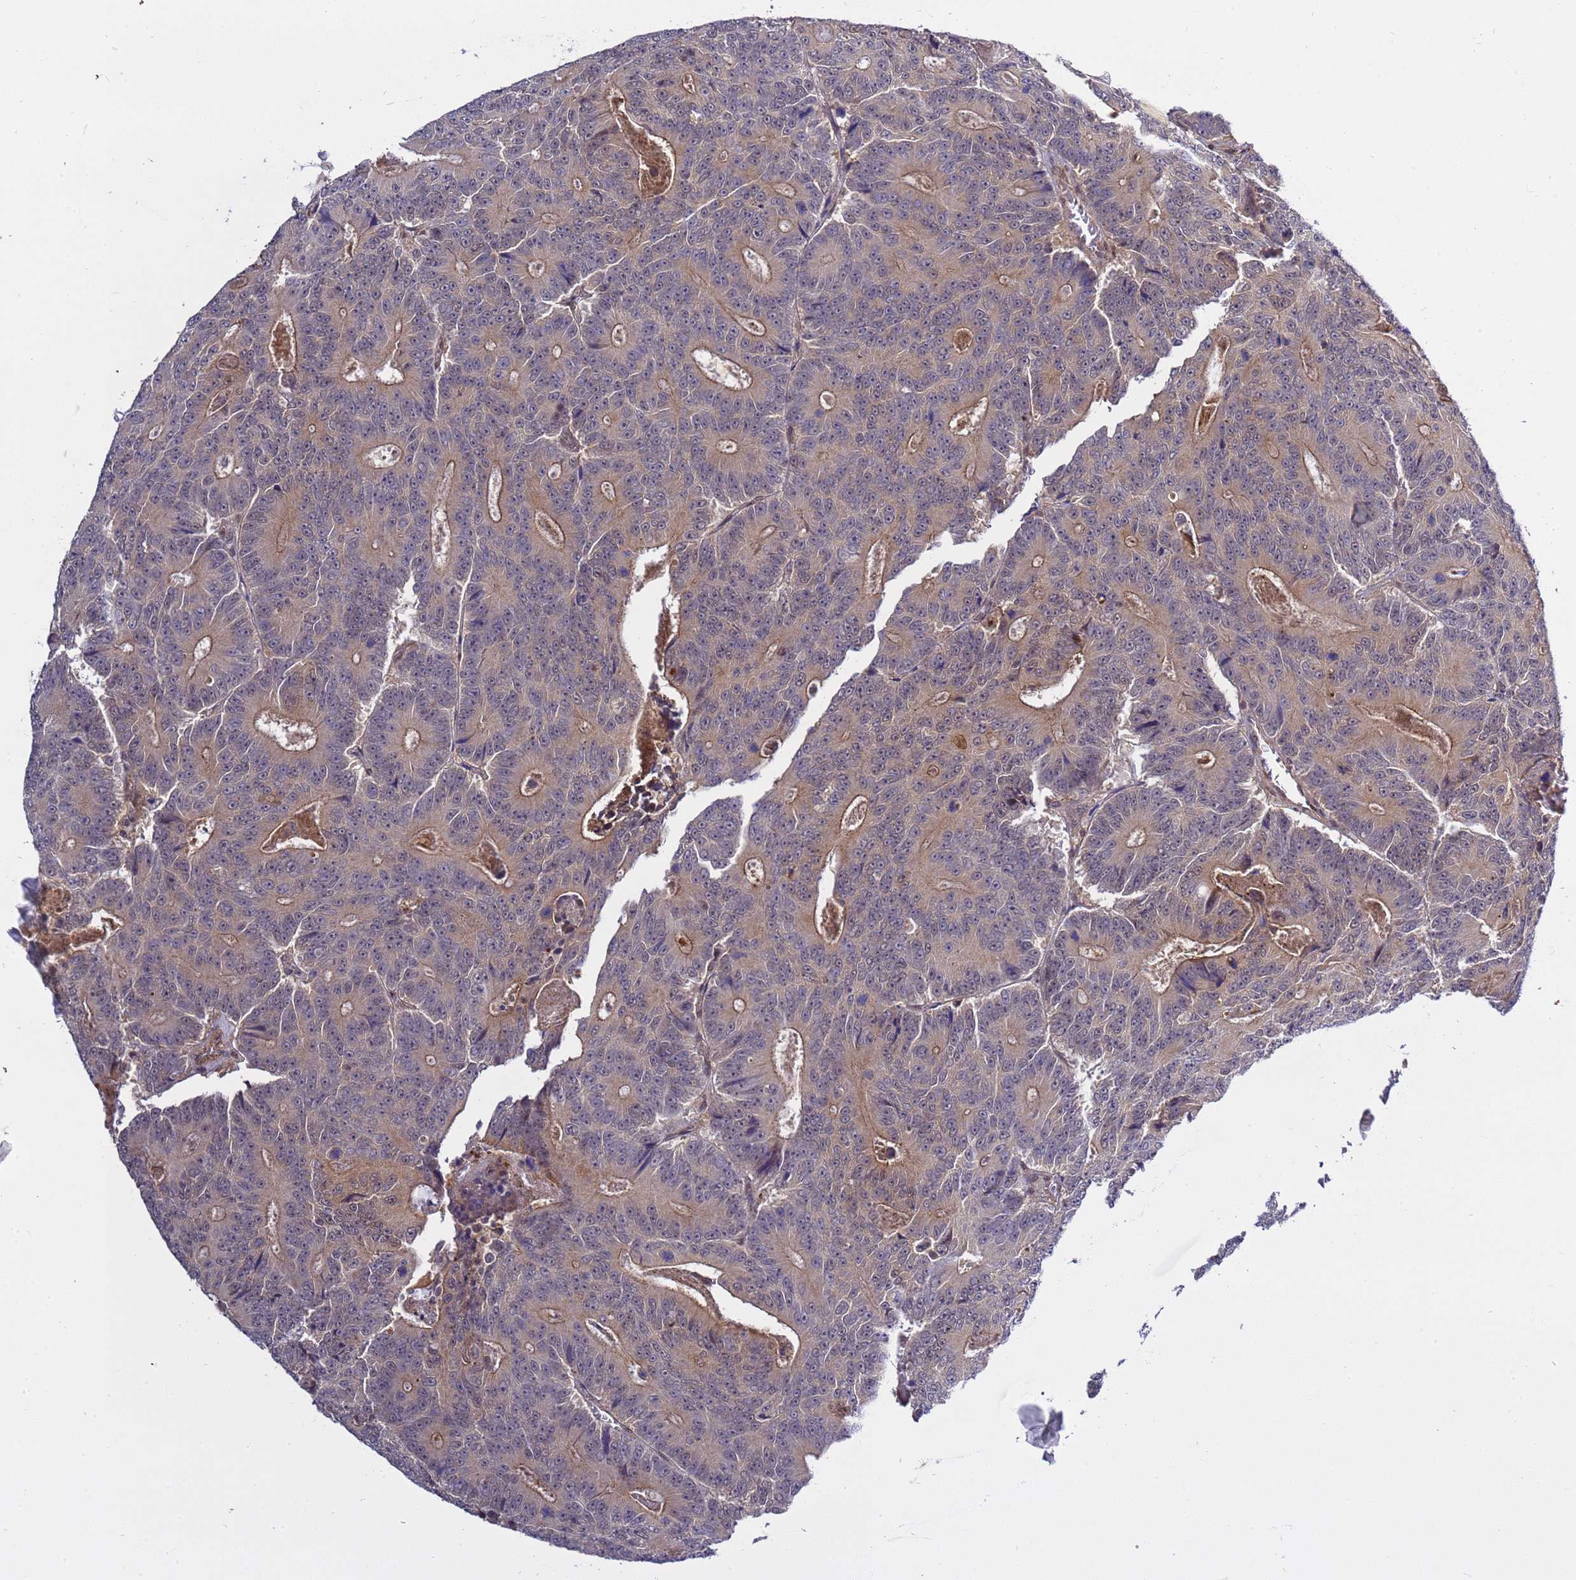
{"staining": {"intensity": "moderate", "quantity": "25%-75%", "location": "cytoplasmic/membranous"}, "tissue": "colorectal cancer", "cell_type": "Tumor cells", "image_type": "cancer", "snomed": [{"axis": "morphology", "description": "Adenocarcinoma, NOS"}, {"axis": "topography", "description": "Colon"}], "caption": "A photomicrograph showing moderate cytoplasmic/membranous expression in approximately 25%-75% of tumor cells in colorectal cancer (adenocarcinoma), as visualized by brown immunohistochemical staining.", "gene": "GEN1", "patient": {"sex": "male", "age": 83}}